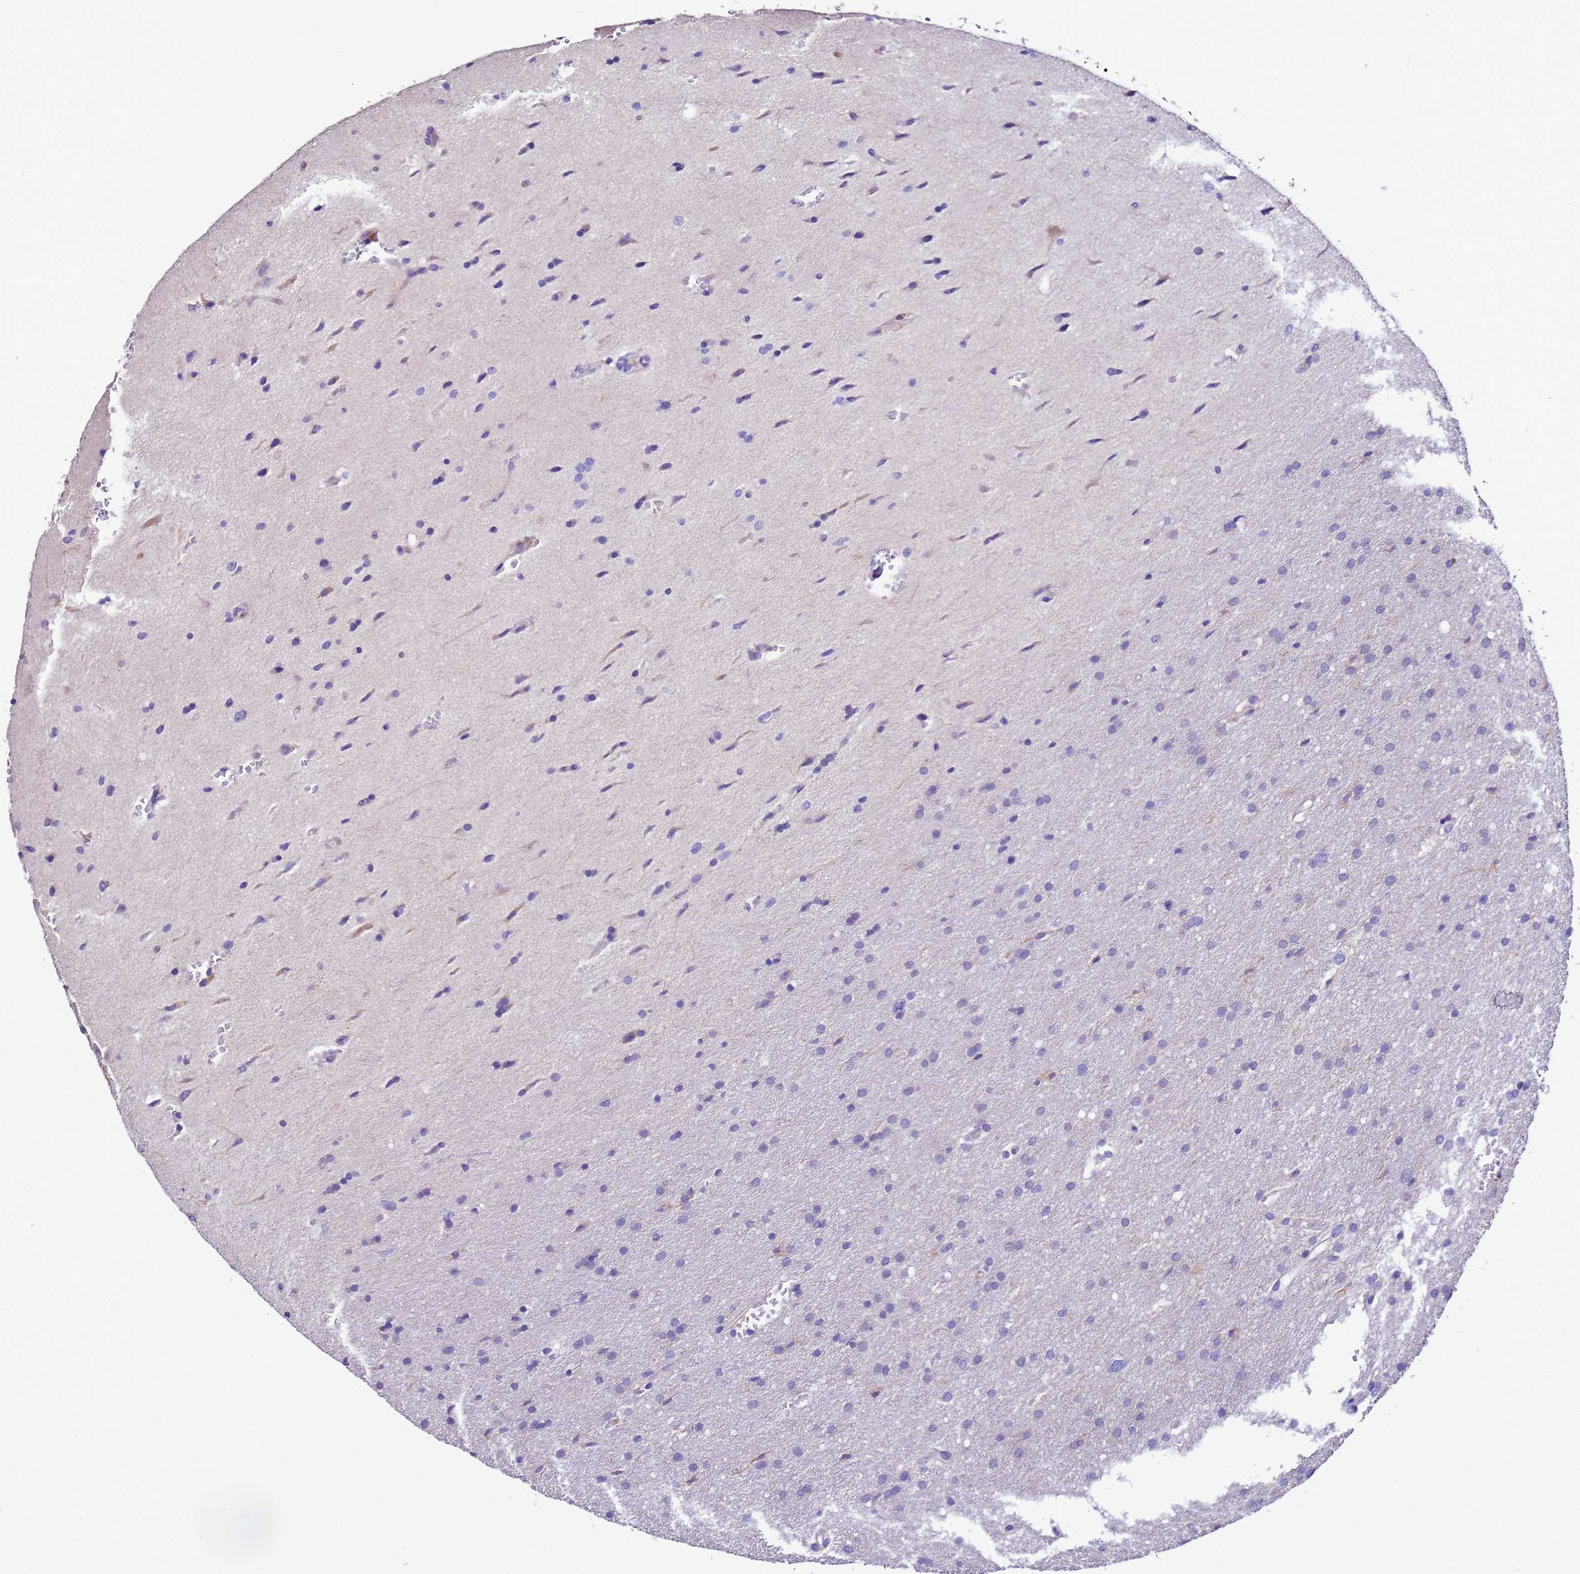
{"staining": {"intensity": "negative", "quantity": "none", "location": "none"}, "tissue": "glioma", "cell_type": "Tumor cells", "image_type": "cancer", "snomed": [{"axis": "morphology", "description": "Glioma, malignant, High grade"}, {"axis": "topography", "description": "Cerebral cortex"}], "caption": "Histopathology image shows no protein staining in tumor cells of high-grade glioma (malignant) tissue.", "gene": "UGT2A1", "patient": {"sex": "female", "age": 36}}